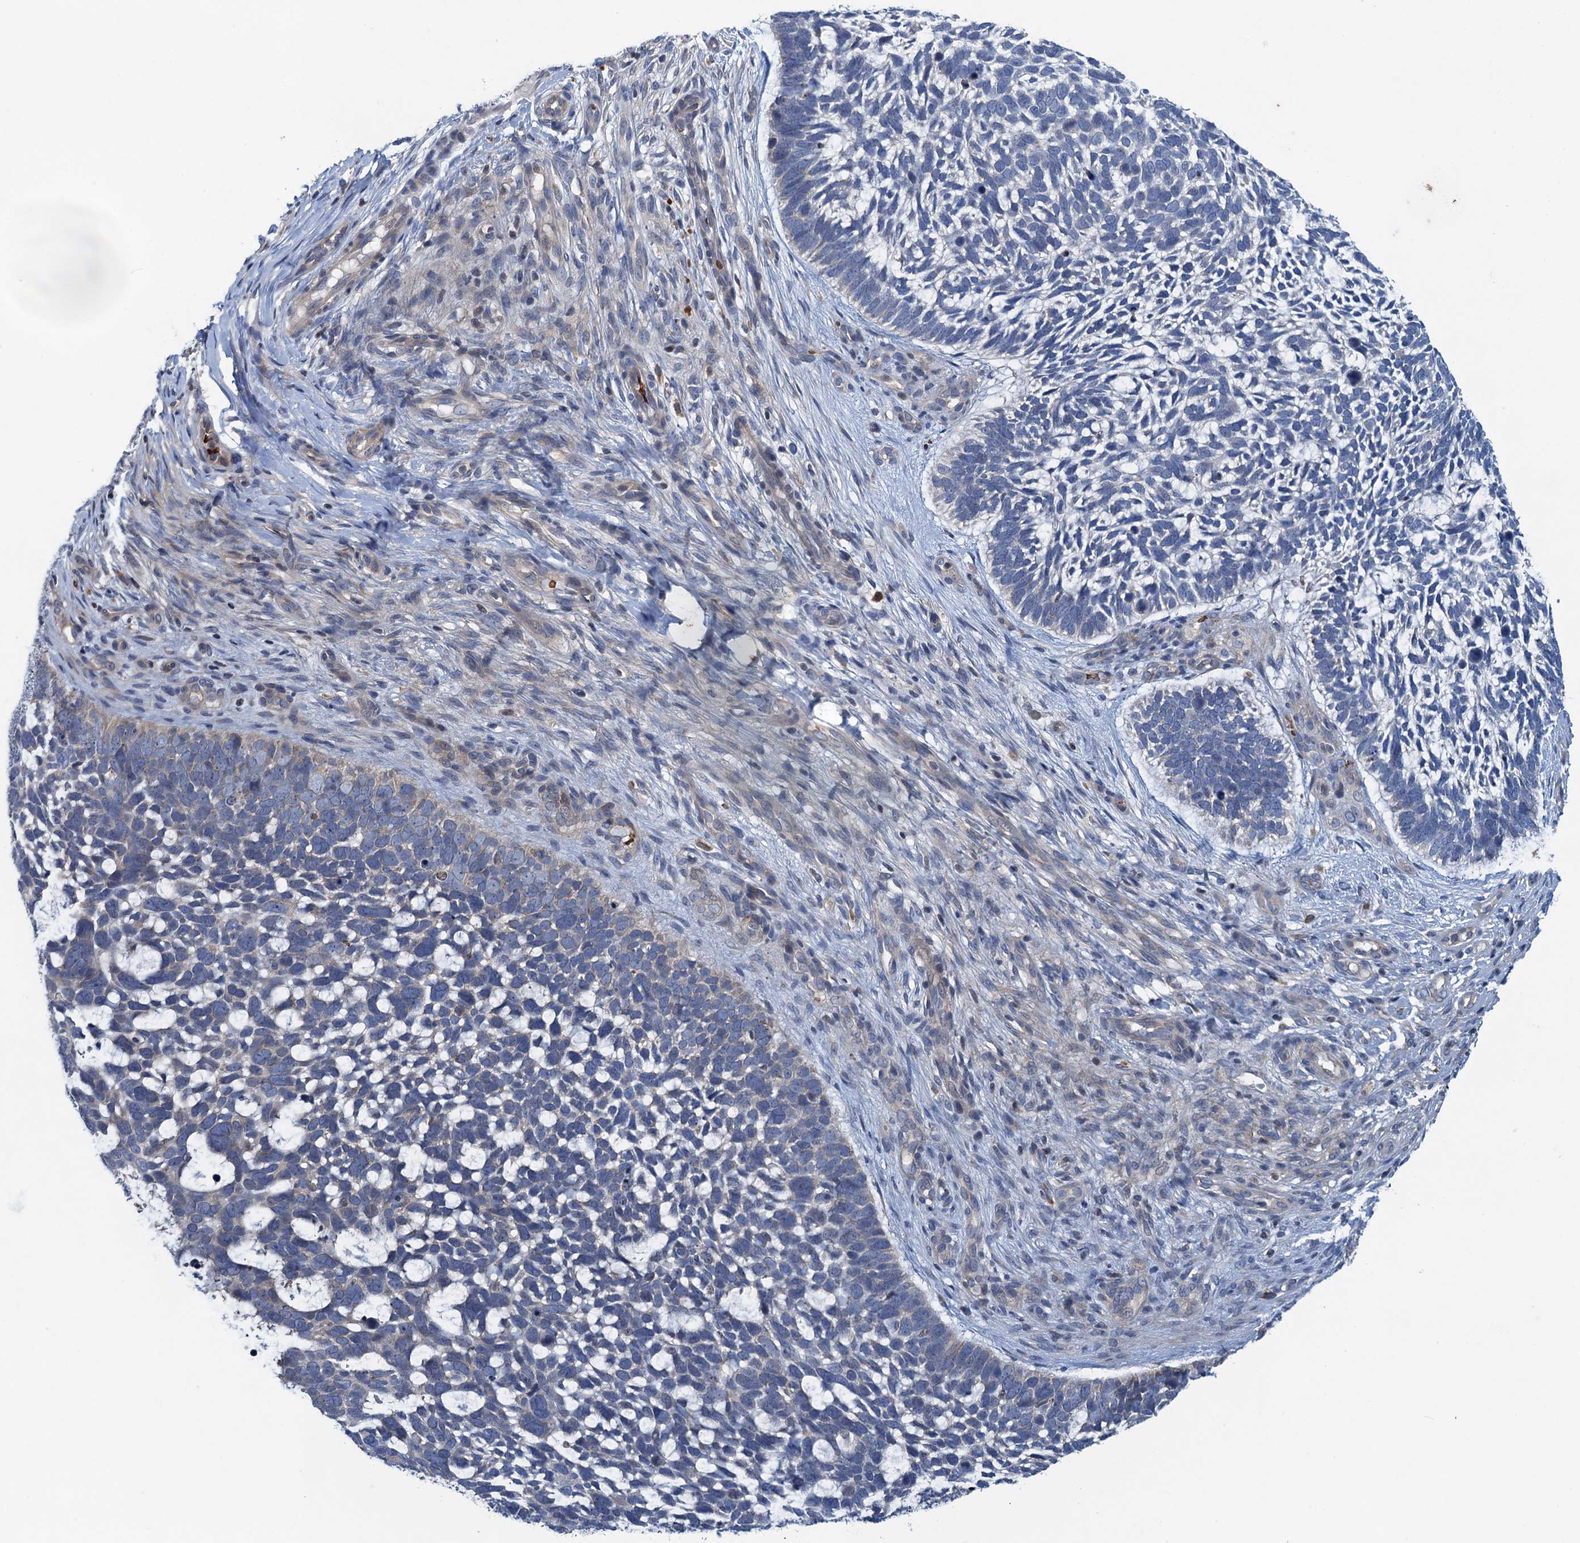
{"staining": {"intensity": "negative", "quantity": "none", "location": "none"}, "tissue": "skin cancer", "cell_type": "Tumor cells", "image_type": "cancer", "snomed": [{"axis": "morphology", "description": "Basal cell carcinoma"}, {"axis": "topography", "description": "Skin"}], "caption": "Image shows no protein positivity in tumor cells of skin cancer tissue.", "gene": "NBEA", "patient": {"sex": "male", "age": 88}}